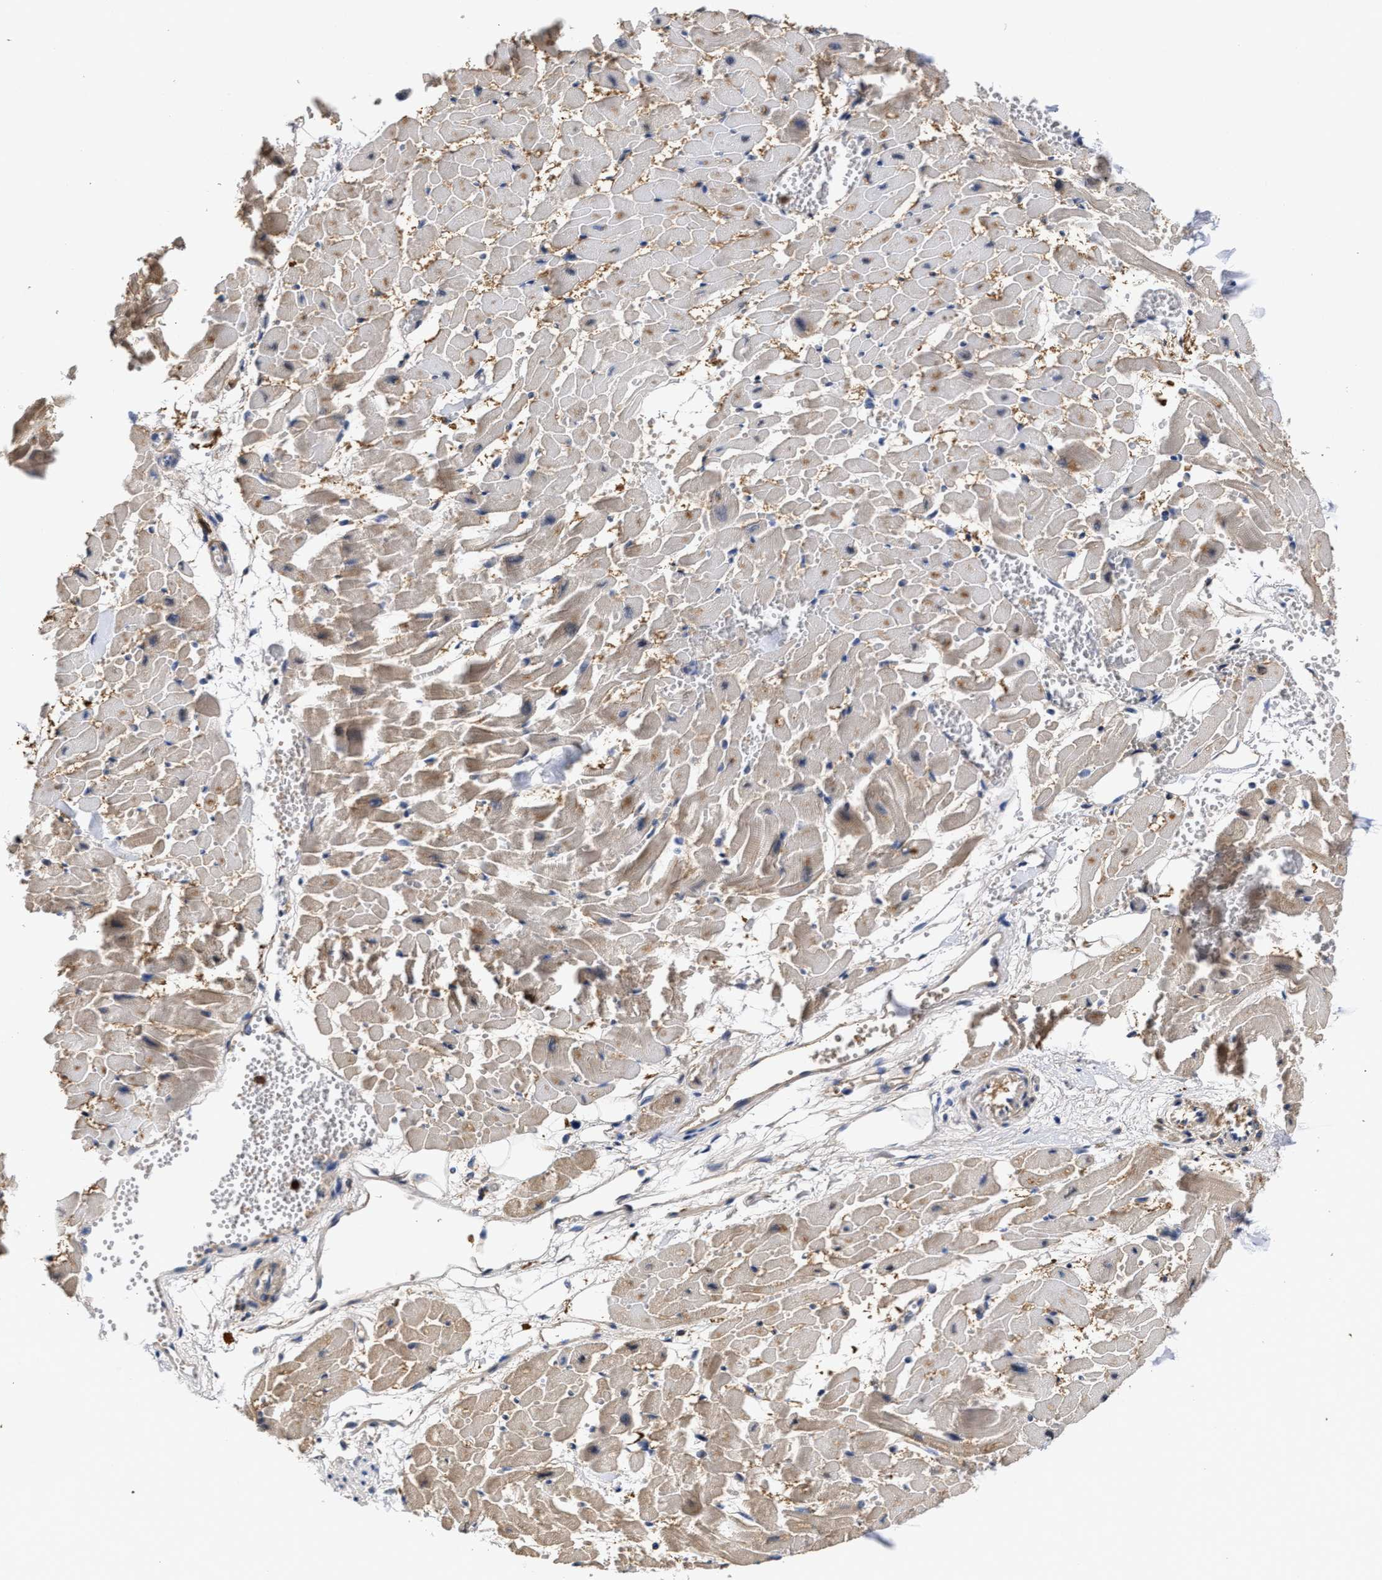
{"staining": {"intensity": "moderate", "quantity": "25%-75%", "location": "cytoplasmic/membranous"}, "tissue": "heart muscle", "cell_type": "Cardiomyocytes", "image_type": "normal", "snomed": [{"axis": "morphology", "description": "Normal tissue, NOS"}, {"axis": "topography", "description": "Heart"}], "caption": "Cardiomyocytes show medium levels of moderate cytoplasmic/membranous staining in approximately 25%-75% of cells in benign human heart muscle. Nuclei are stained in blue.", "gene": "KLHDC1", "patient": {"sex": "female", "age": 19}}